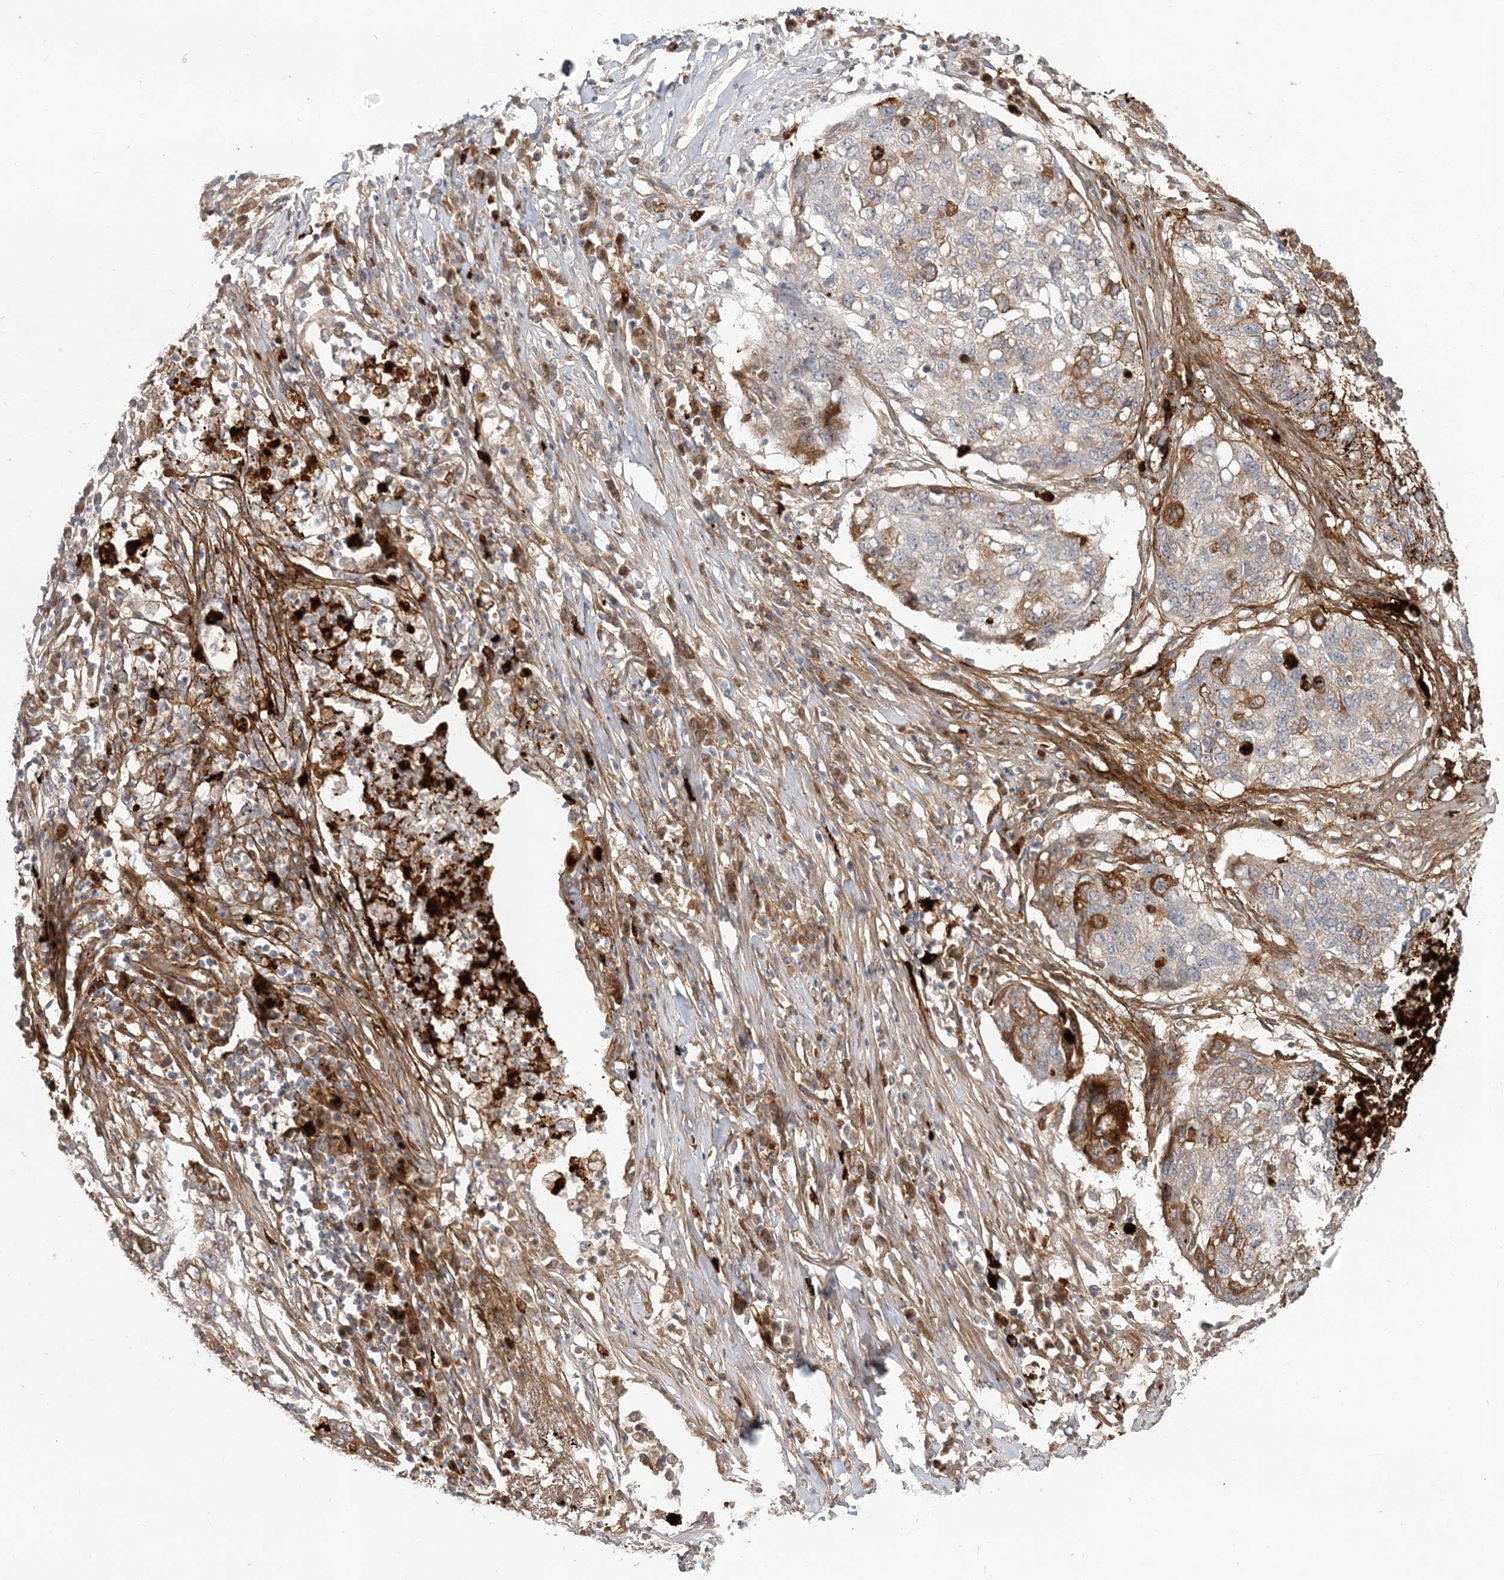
{"staining": {"intensity": "strong", "quantity": "<25%", "location": "cytoplasmic/membranous"}, "tissue": "lung cancer", "cell_type": "Tumor cells", "image_type": "cancer", "snomed": [{"axis": "morphology", "description": "Squamous cell carcinoma, NOS"}, {"axis": "topography", "description": "Lung"}], "caption": "Strong cytoplasmic/membranous staining for a protein is appreciated in about <25% of tumor cells of lung squamous cell carcinoma using IHC.", "gene": "RAB14", "patient": {"sex": "female", "age": 63}}